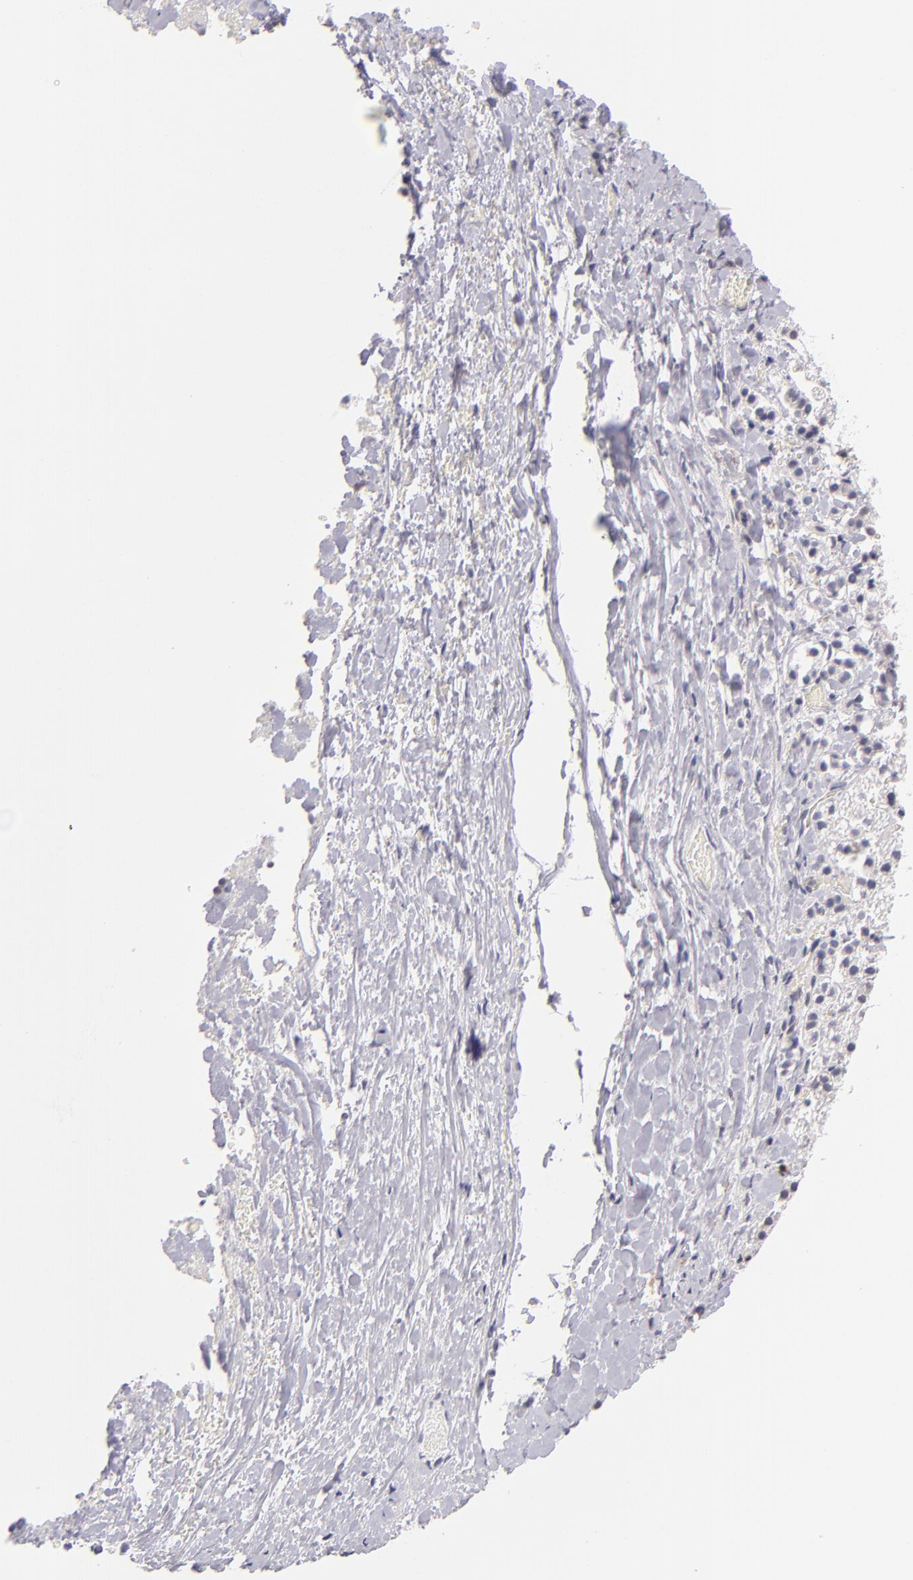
{"staining": {"intensity": "negative", "quantity": "none", "location": "none"}, "tissue": "adrenal gland", "cell_type": "Glandular cells", "image_type": "normal", "snomed": [{"axis": "morphology", "description": "Normal tissue, NOS"}, {"axis": "topography", "description": "Adrenal gland"}], "caption": "Normal adrenal gland was stained to show a protein in brown. There is no significant positivity in glandular cells.", "gene": "IL2RA", "patient": {"sex": "female", "age": 44}}